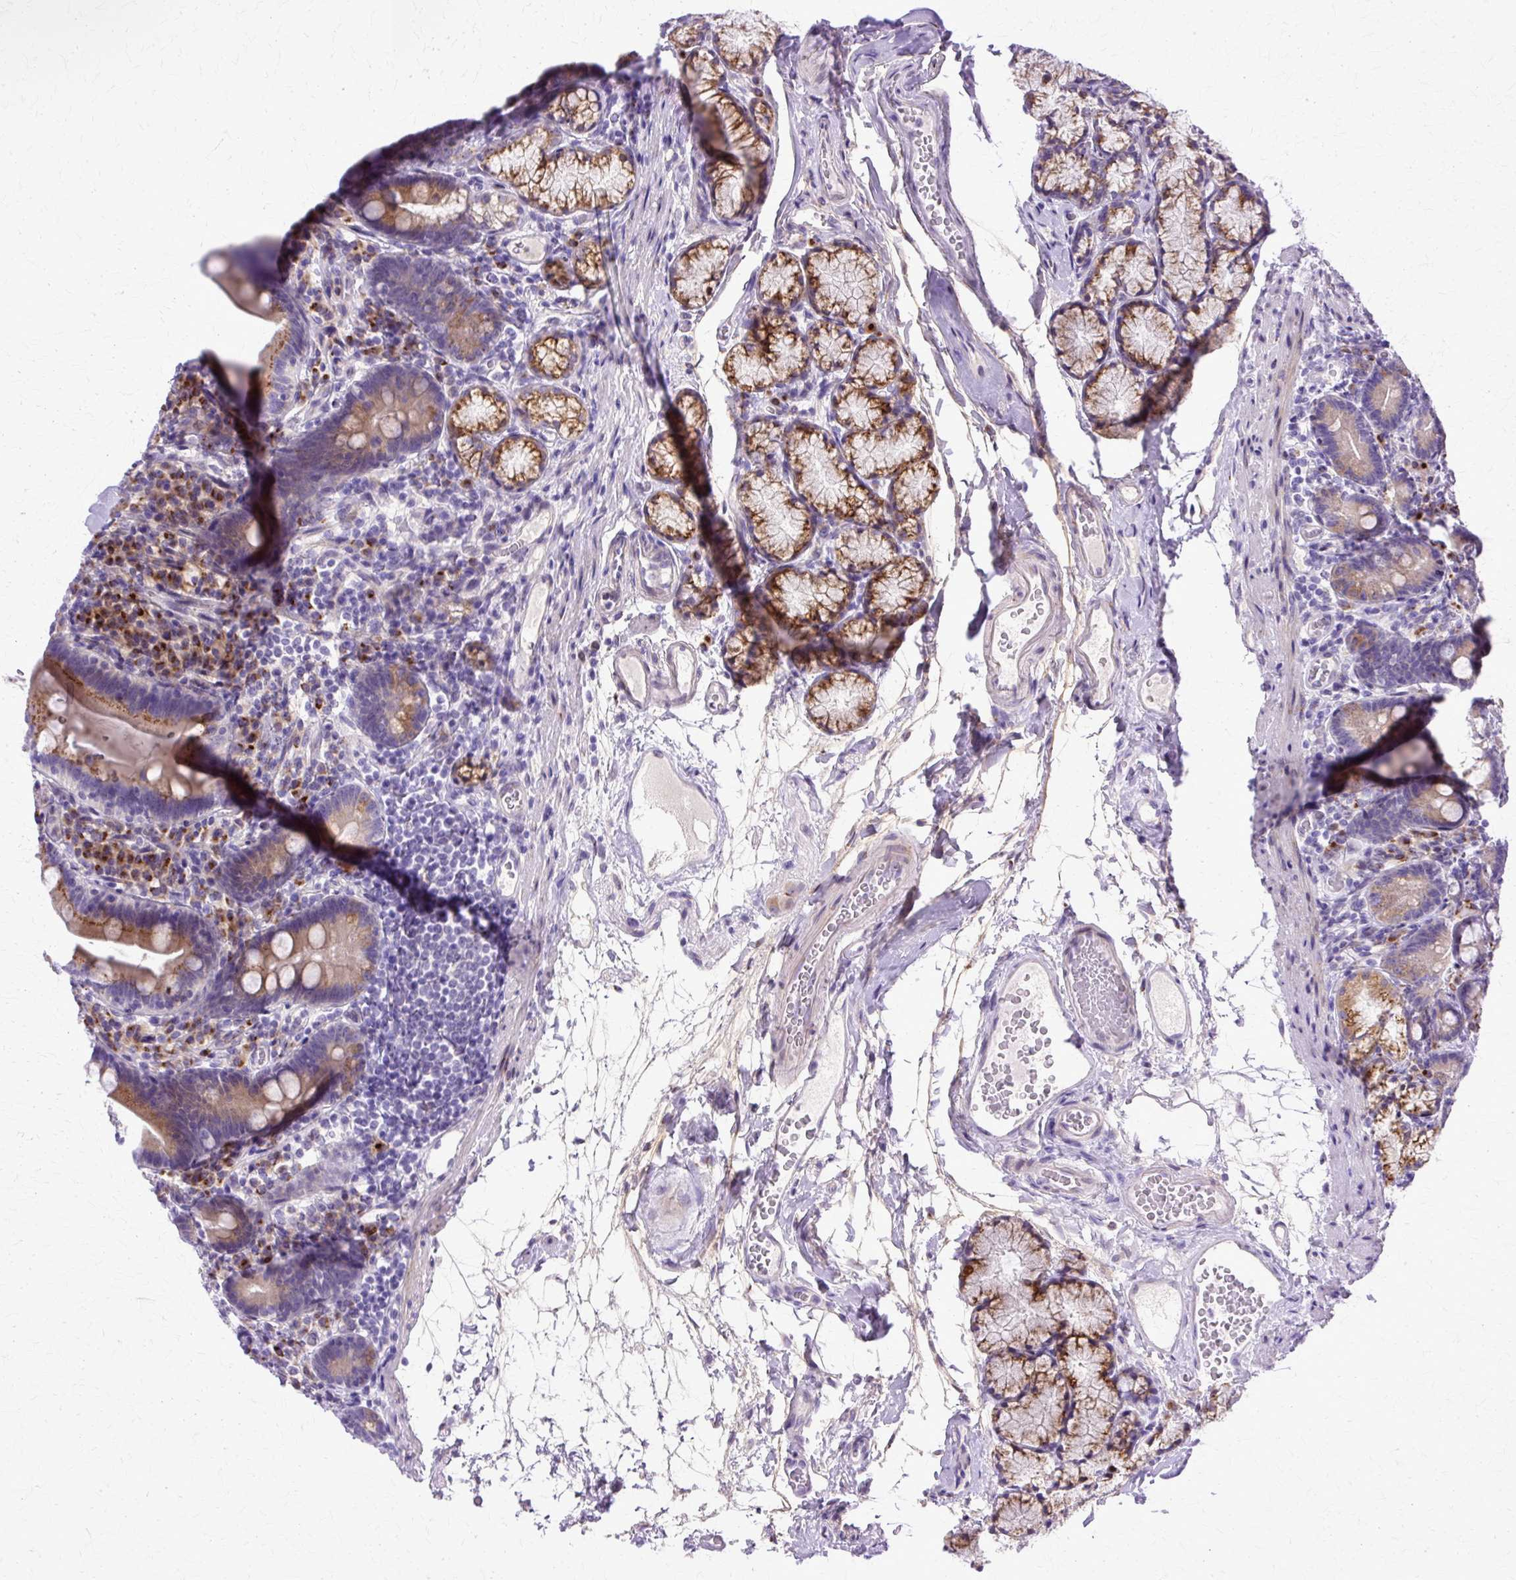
{"staining": {"intensity": "strong", "quantity": "25%-75%", "location": "cytoplasmic/membranous"}, "tissue": "duodenum", "cell_type": "Glandular cells", "image_type": "normal", "snomed": [{"axis": "morphology", "description": "Normal tissue, NOS"}, {"axis": "topography", "description": "Duodenum"}], "caption": "Duodenum stained with DAB IHC displays high levels of strong cytoplasmic/membranous expression in about 25%-75% of glandular cells. The staining is performed using DAB (3,3'-diaminobenzidine) brown chromogen to label protein expression. The nuclei are counter-stained blue using hematoxylin.", "gene": "TBC1D3B", "patient": {"sex": "female", "age": 67}}